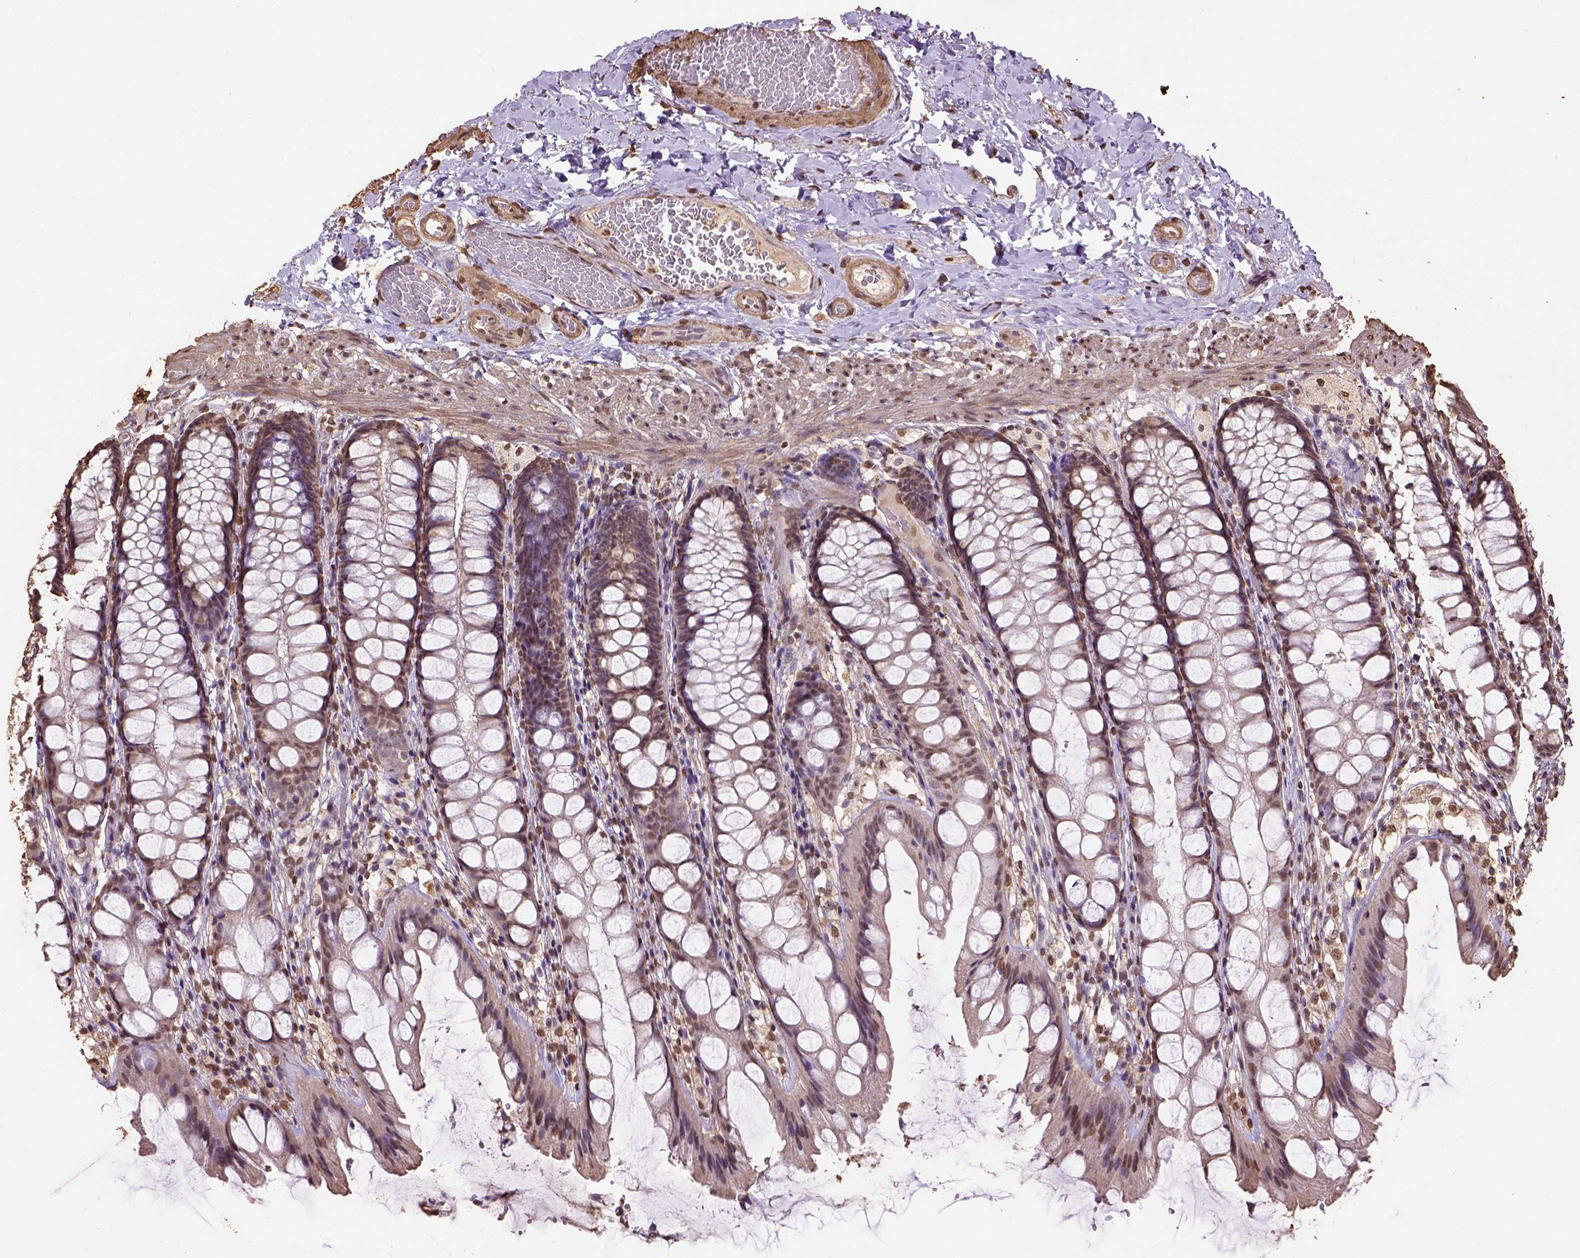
{"staining": {"intensity": "moderate", "quantity": ">75%", "location": "nuclear"}, "tissue": "colon", "cell_type": "Endothelial cells", "image_type": "normal", "snomed": [{"axis": "morphology", "description": "Normal tissue, NOS"}, {"axis": "topography", "description": "Colon"}], "caption": "Endothelial cells demonstrate medium levels of moderate nuclear expression in approximately >75% of cells in benign colon. (brown staining indicates protein expression, while blue staining denotes nuclei).", "gene": "CSTF2T", "patient": {"sex": "male", "age": 47}}